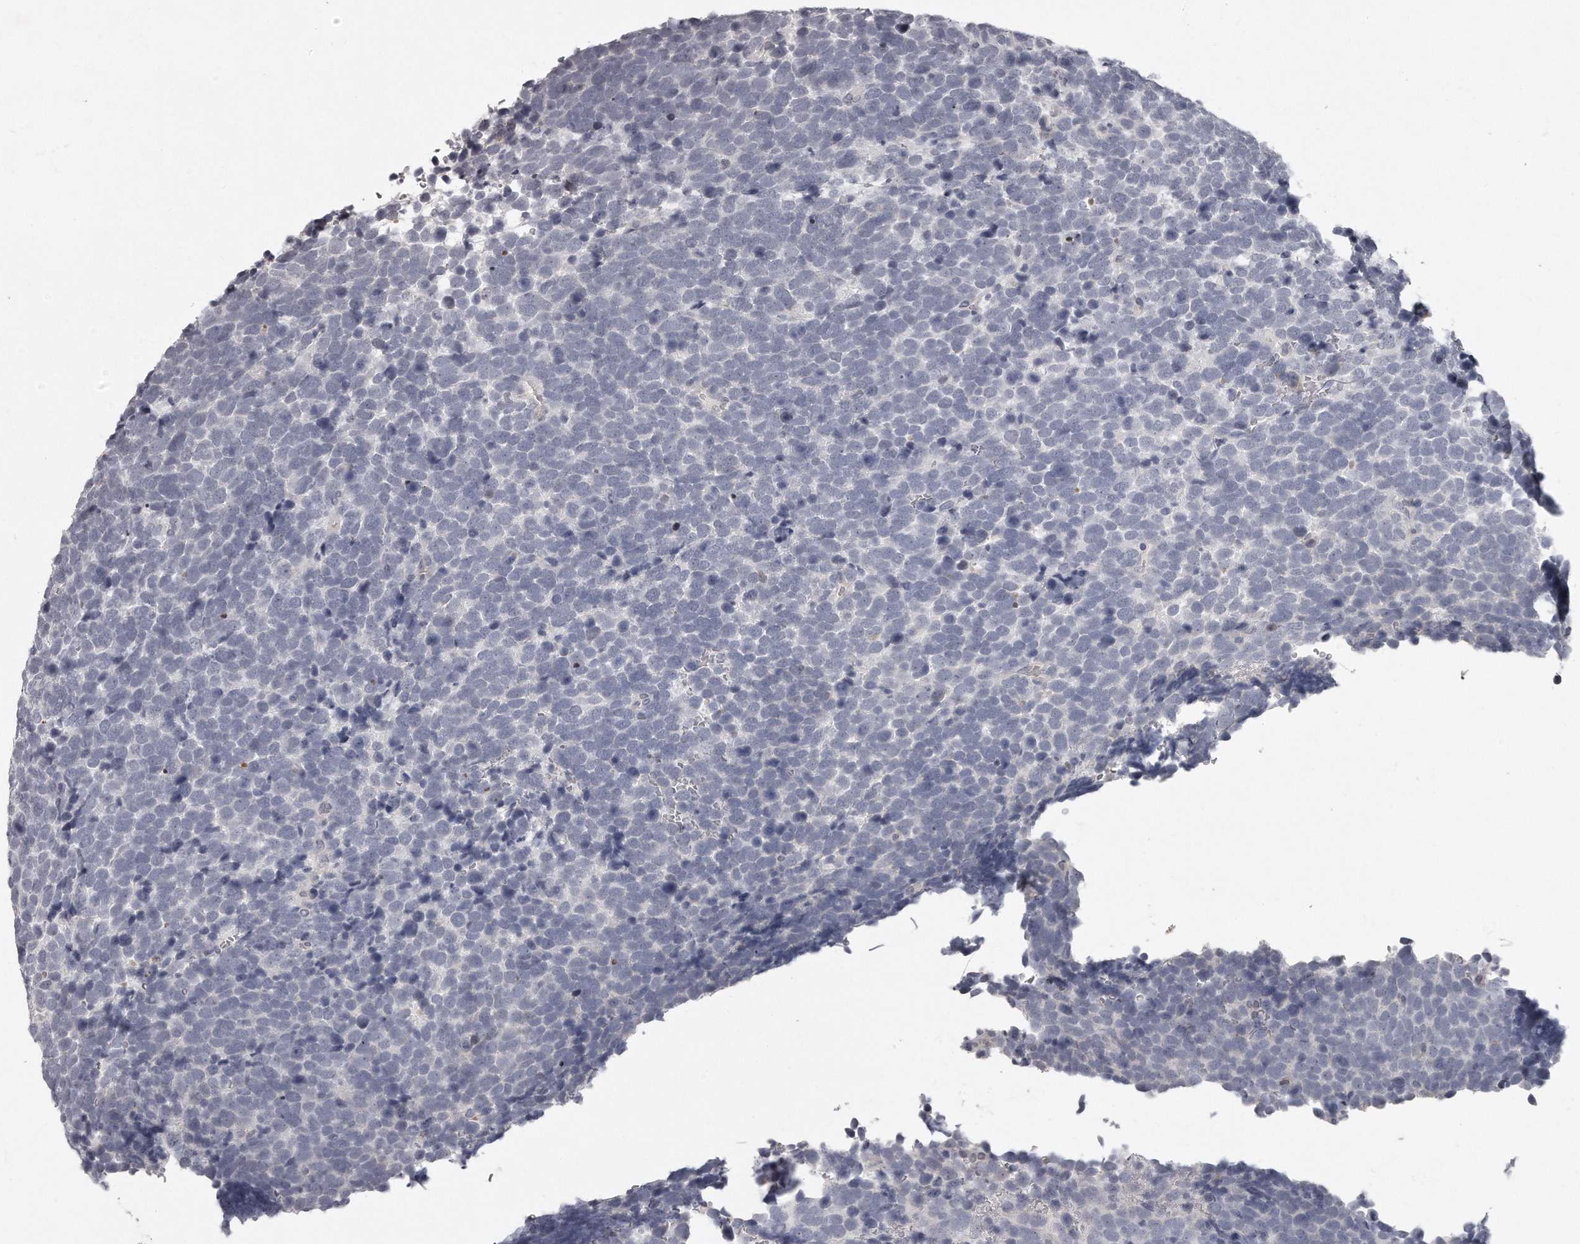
{"staining": {"intensity": "negative", "quantity": "none", "location": "none"}, "tissue": "urothelial cancer", "cell_type": "Tumor cells", "image_type": "cancer", "snomed": [{"axis": "morphology", "description": "Urothelial carcinoma, High grade"}, {"axis": "topography", "description": "Urinary bladder"}], "caption": "This is an immunohistochemistry photomicrograph of high-grade urothelial carcinoma. There is no expression in tumor cells.", "gene": "GGCT", "patient": {"sex": "female", "age": 82}}